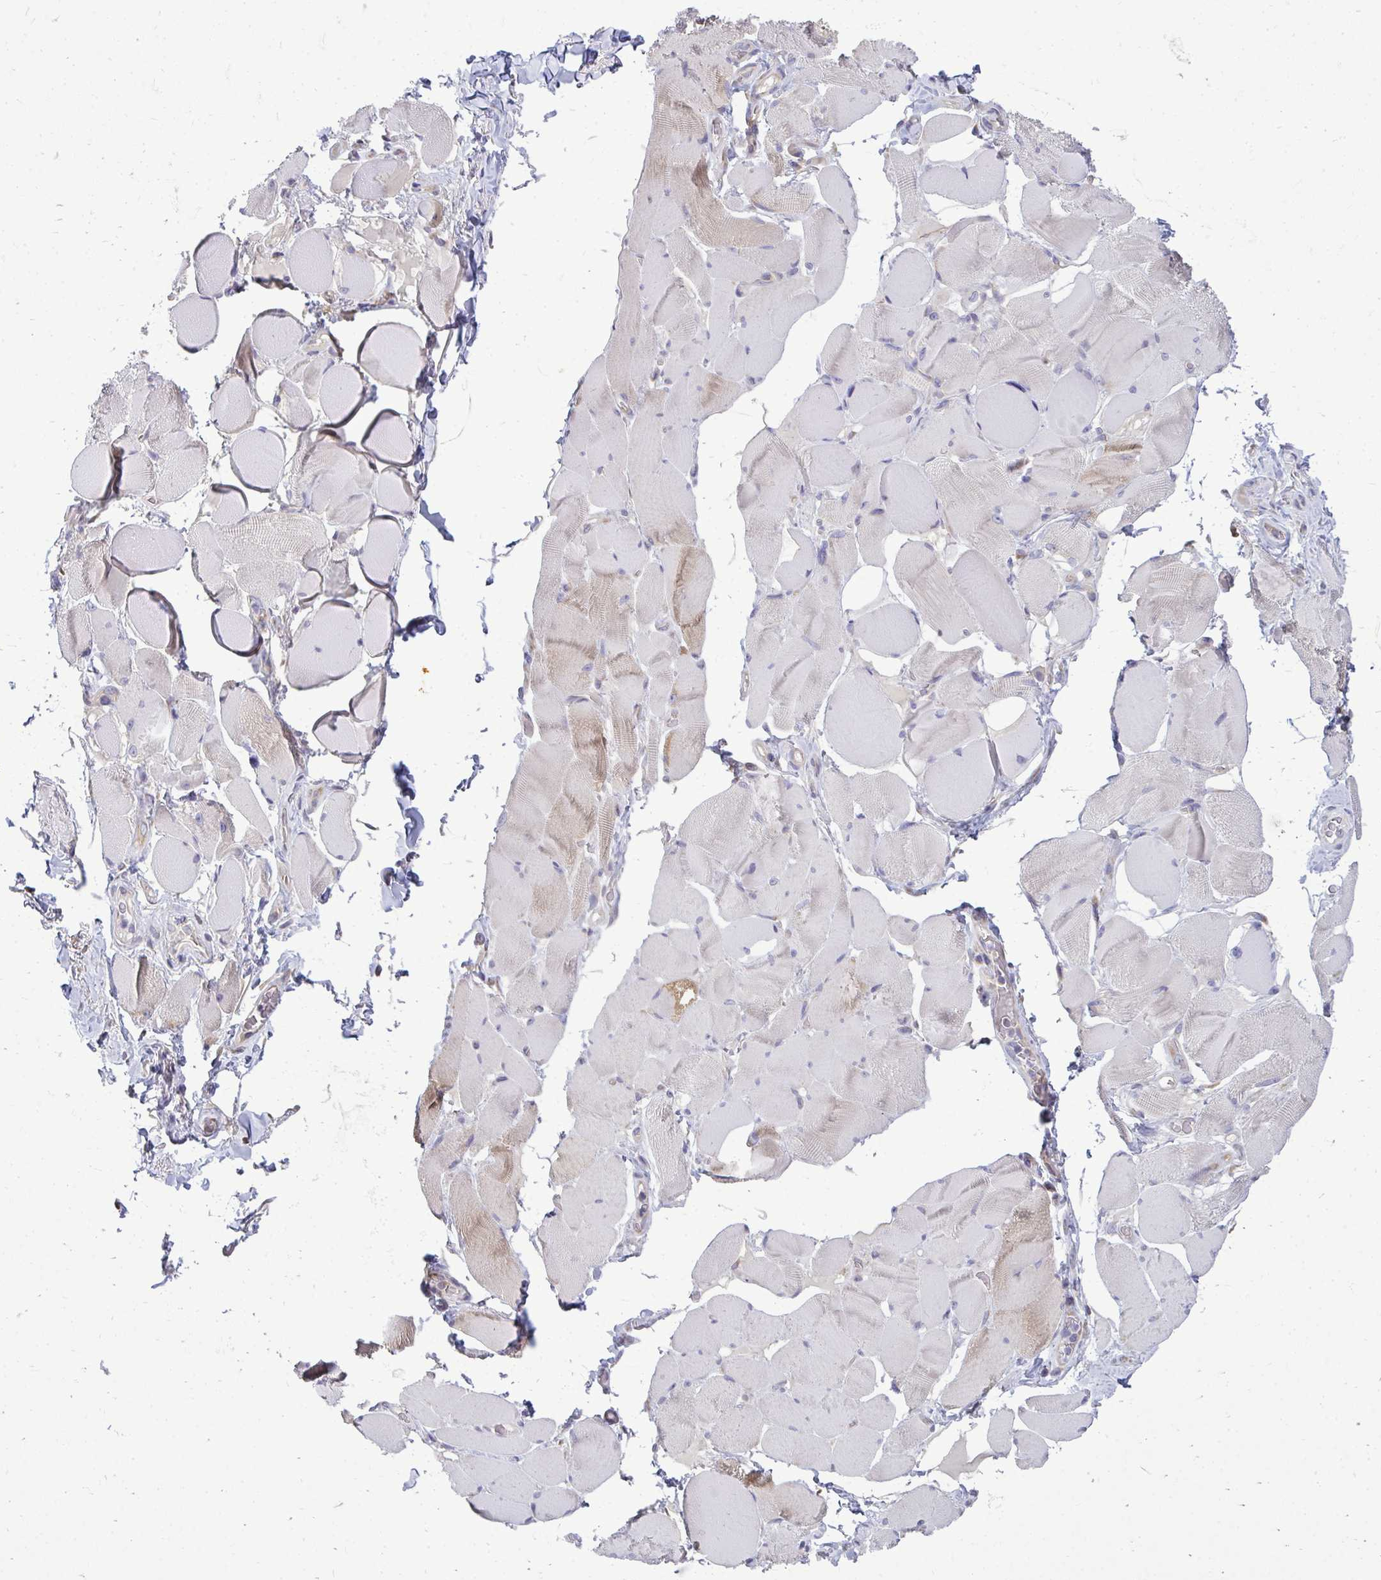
{"staining": {"intensity": "weak", "quantity": "<25%", "location": "cytoplasmic/membranous"}, "tissue": "skeletal muscle", "cell_type": "Myocytes", "image_type": "normal", "snomed": [{"axis": "morphology", "description": "Normal tissue, NOS"}, {"axis": "topography", "description": "Skeletal muscle"}, {"axis": "topography", "description": "Anal"}, {"axis": "topography", "description": "Peripheral nerve tissue"}], "caption": "Immunohistochemical staining of benign human skeletal muscle displays no significant staining in myocytes.", "gene": "RPLP2", "patient": {"sex": "male", "age": 53}}